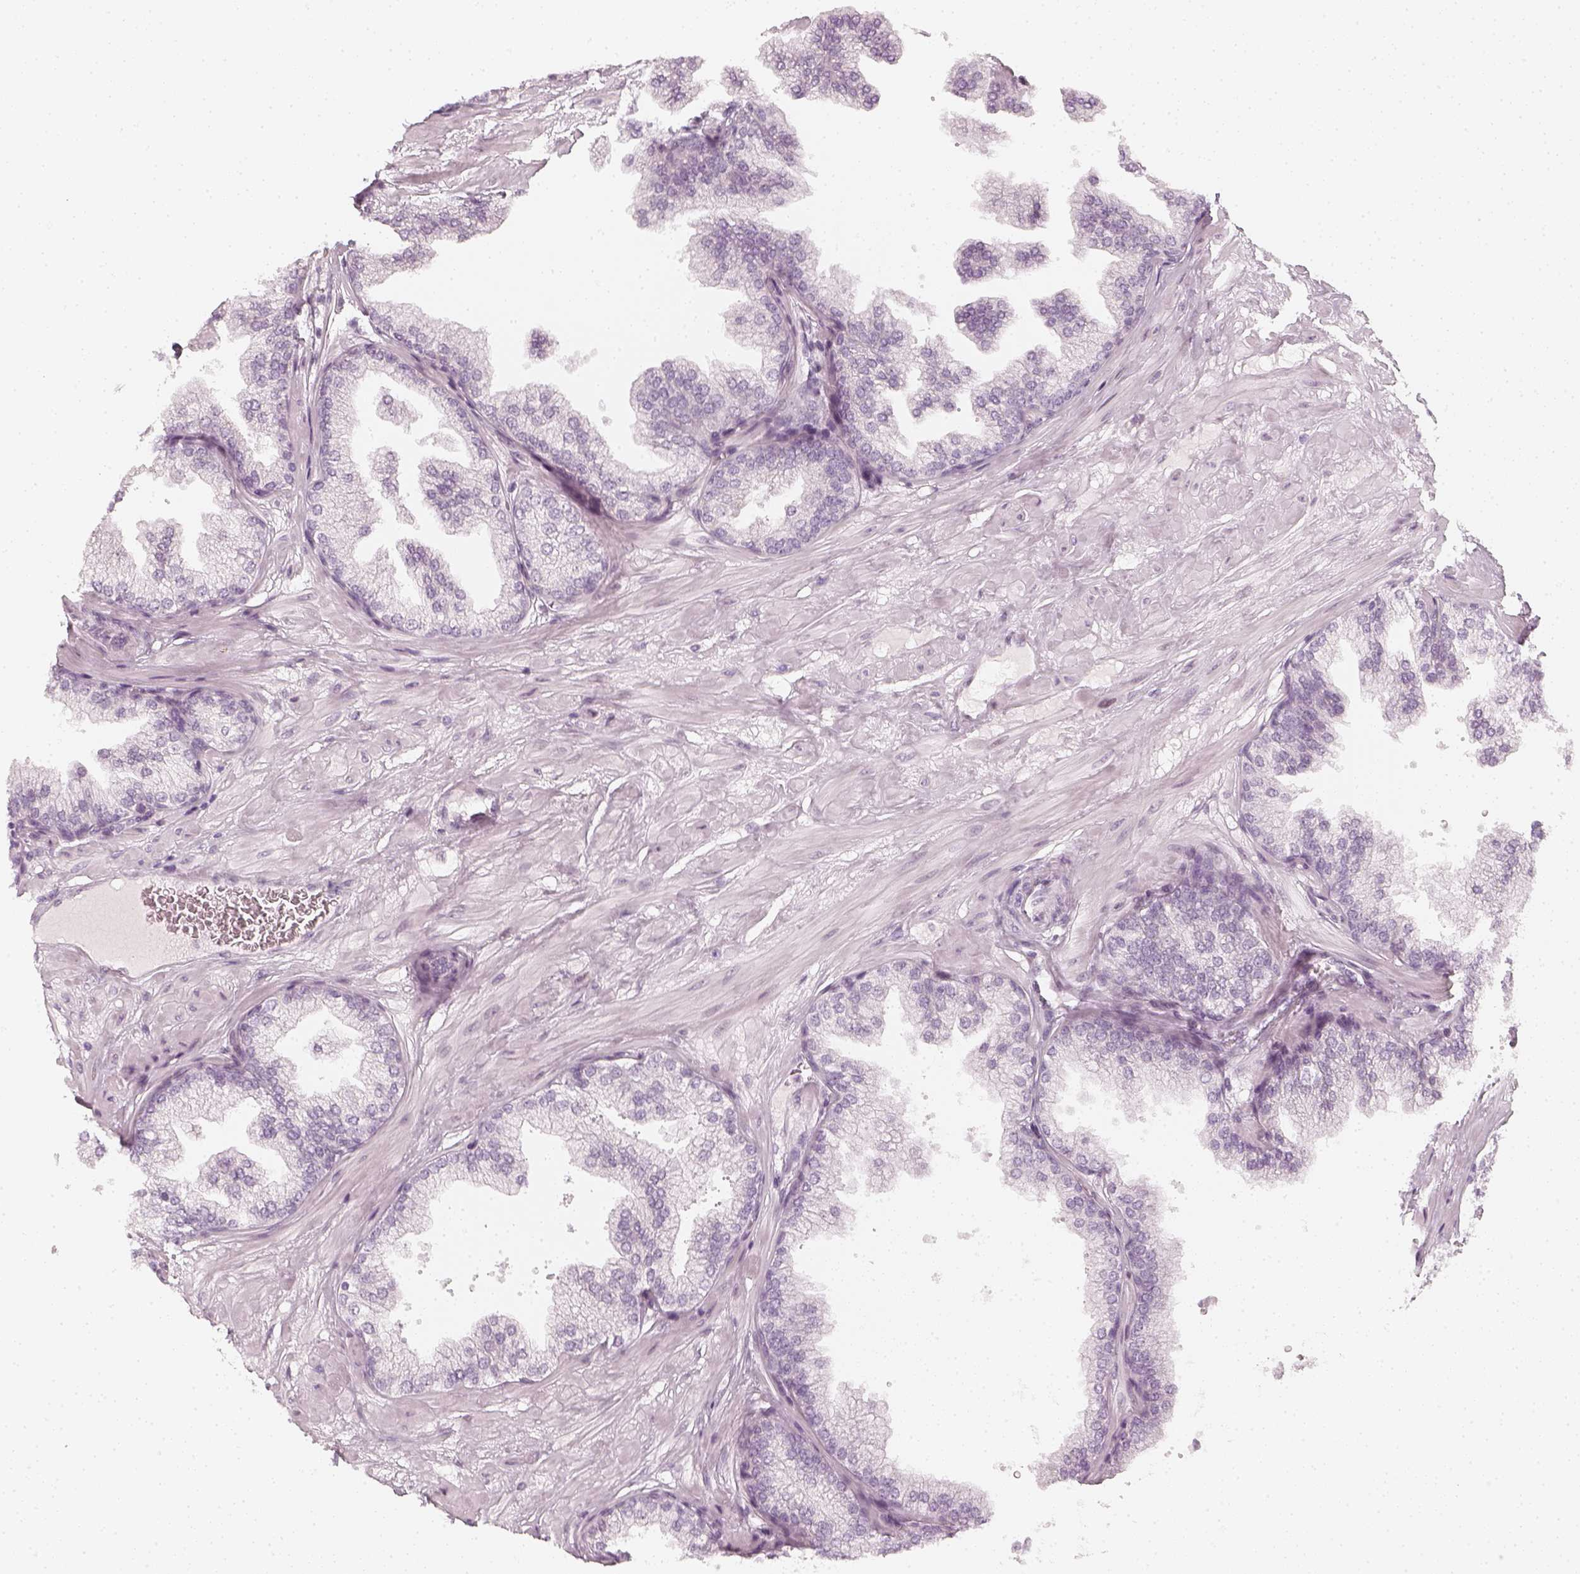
{"staining": {"intensity": "negative", "quantity": "none", "location": "none"}, "tissue": "prostate", "cell_type": "Glandular cells", "image_type": "normal", "snomed": [{"axis": "morphology", "description": "Normal tissue, NOS"}, {"axis": "topography", "description": "Prostate"}], "caption": "Immunohistochemistry photomicrograph of unremarkable prostate: prostate stained with DAB shows no significant protein staining in glandular cells.", "gene": "KRTAP2", "patient": {"sex": "male", "age": 37}}